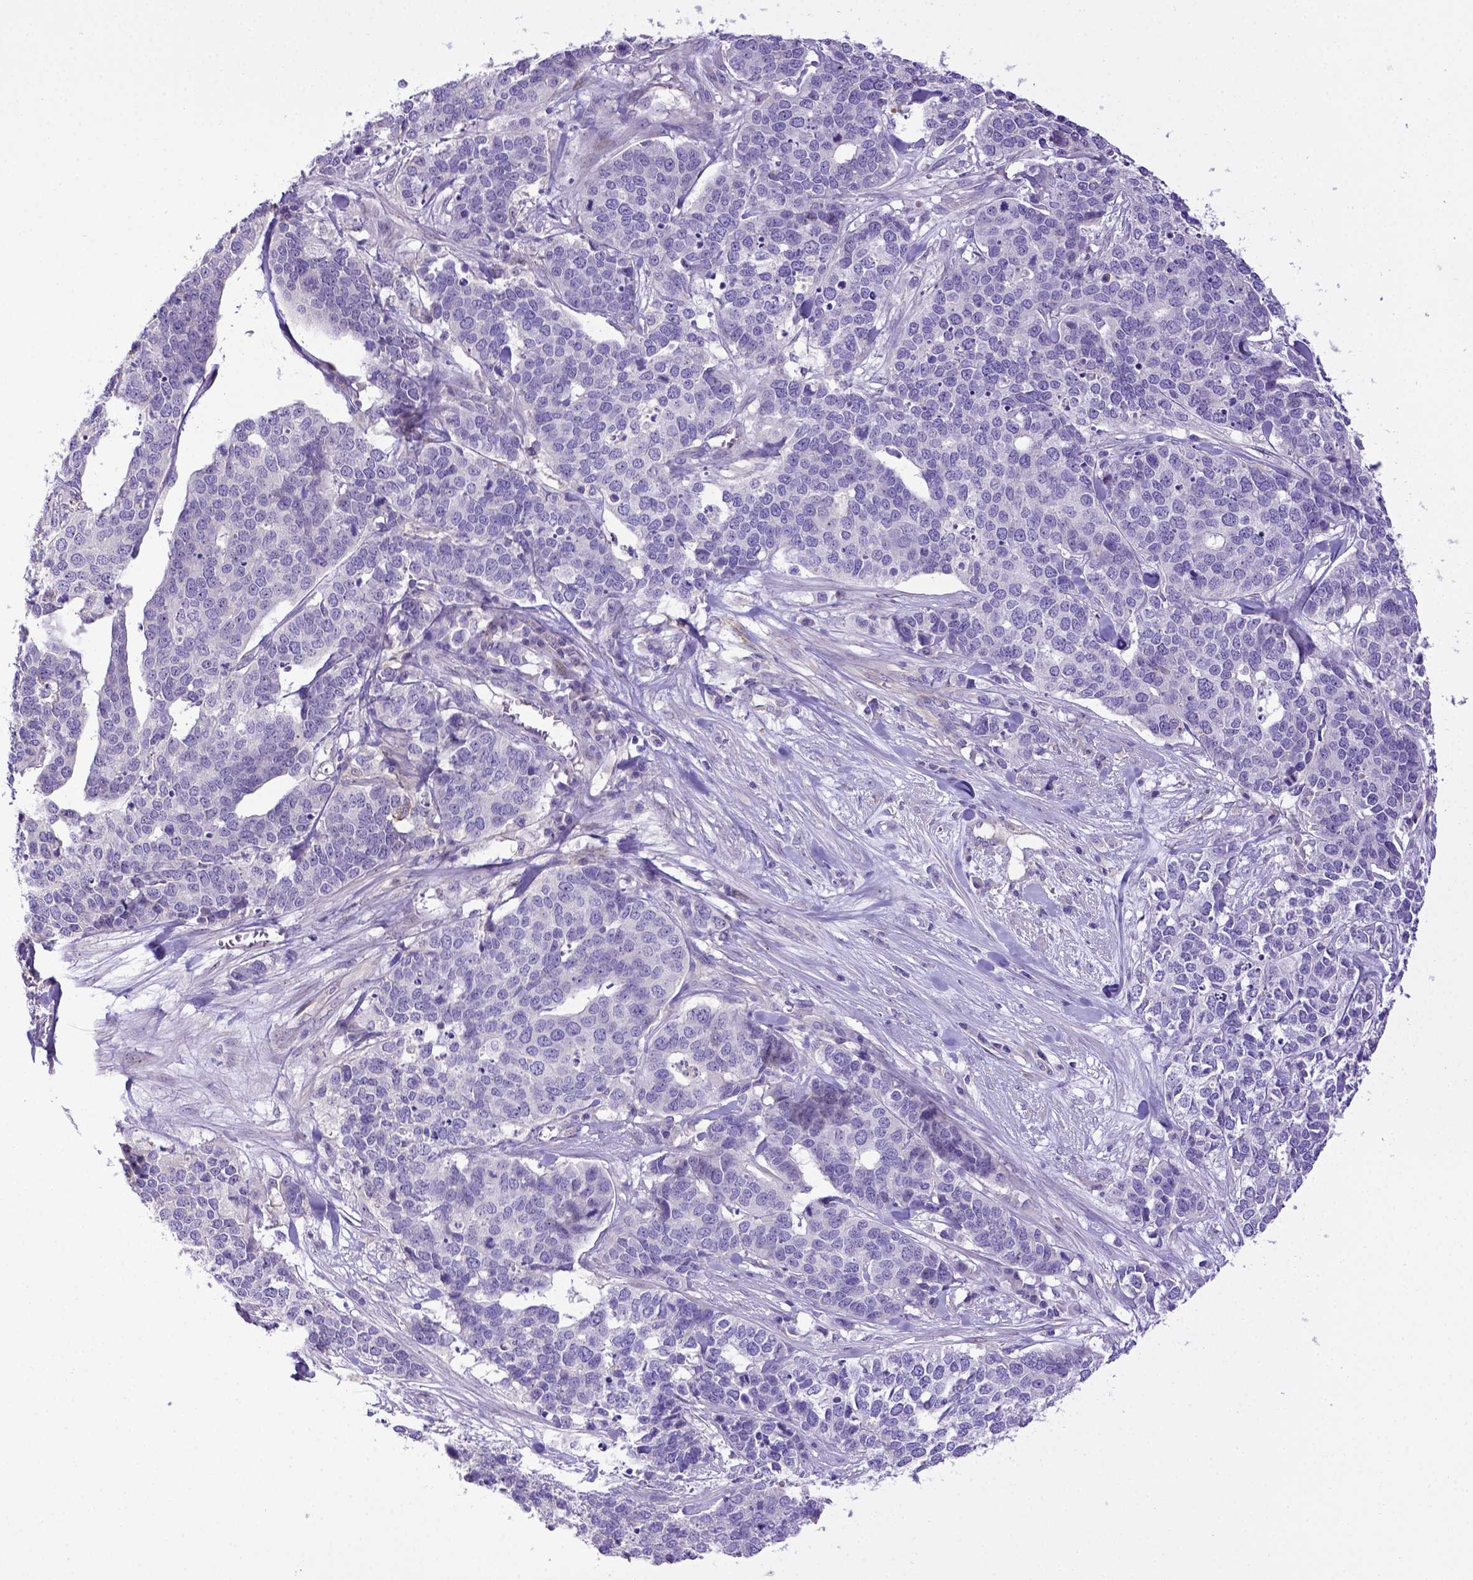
{"staining": {"intensity": "negative", "quantity": "none", "location": "none"}, "tissue": "ovarian cancer", "cell_type": "Tumor cells", "image_type": "cancer", "snomed": [{"axis": "morphology", "description": "Carcinoma, endometroid"}, {"axis": "topography", "description": "Ovary"}], "caption": "High magnification brightfield microscopy of endometroid carcinoma (ovarian) stained with DAB (3,3'-diaminobenzidine) (brown) and counterstained with hematoxylin (blue): tumor cells show no significant positivity. (Brightfield microscopy of DAB (3,3'-diaminobenzidine) immunohistochemistry at high magnification).", "gene": "CD40", "patient": {"sex": "female", "age": 65}}